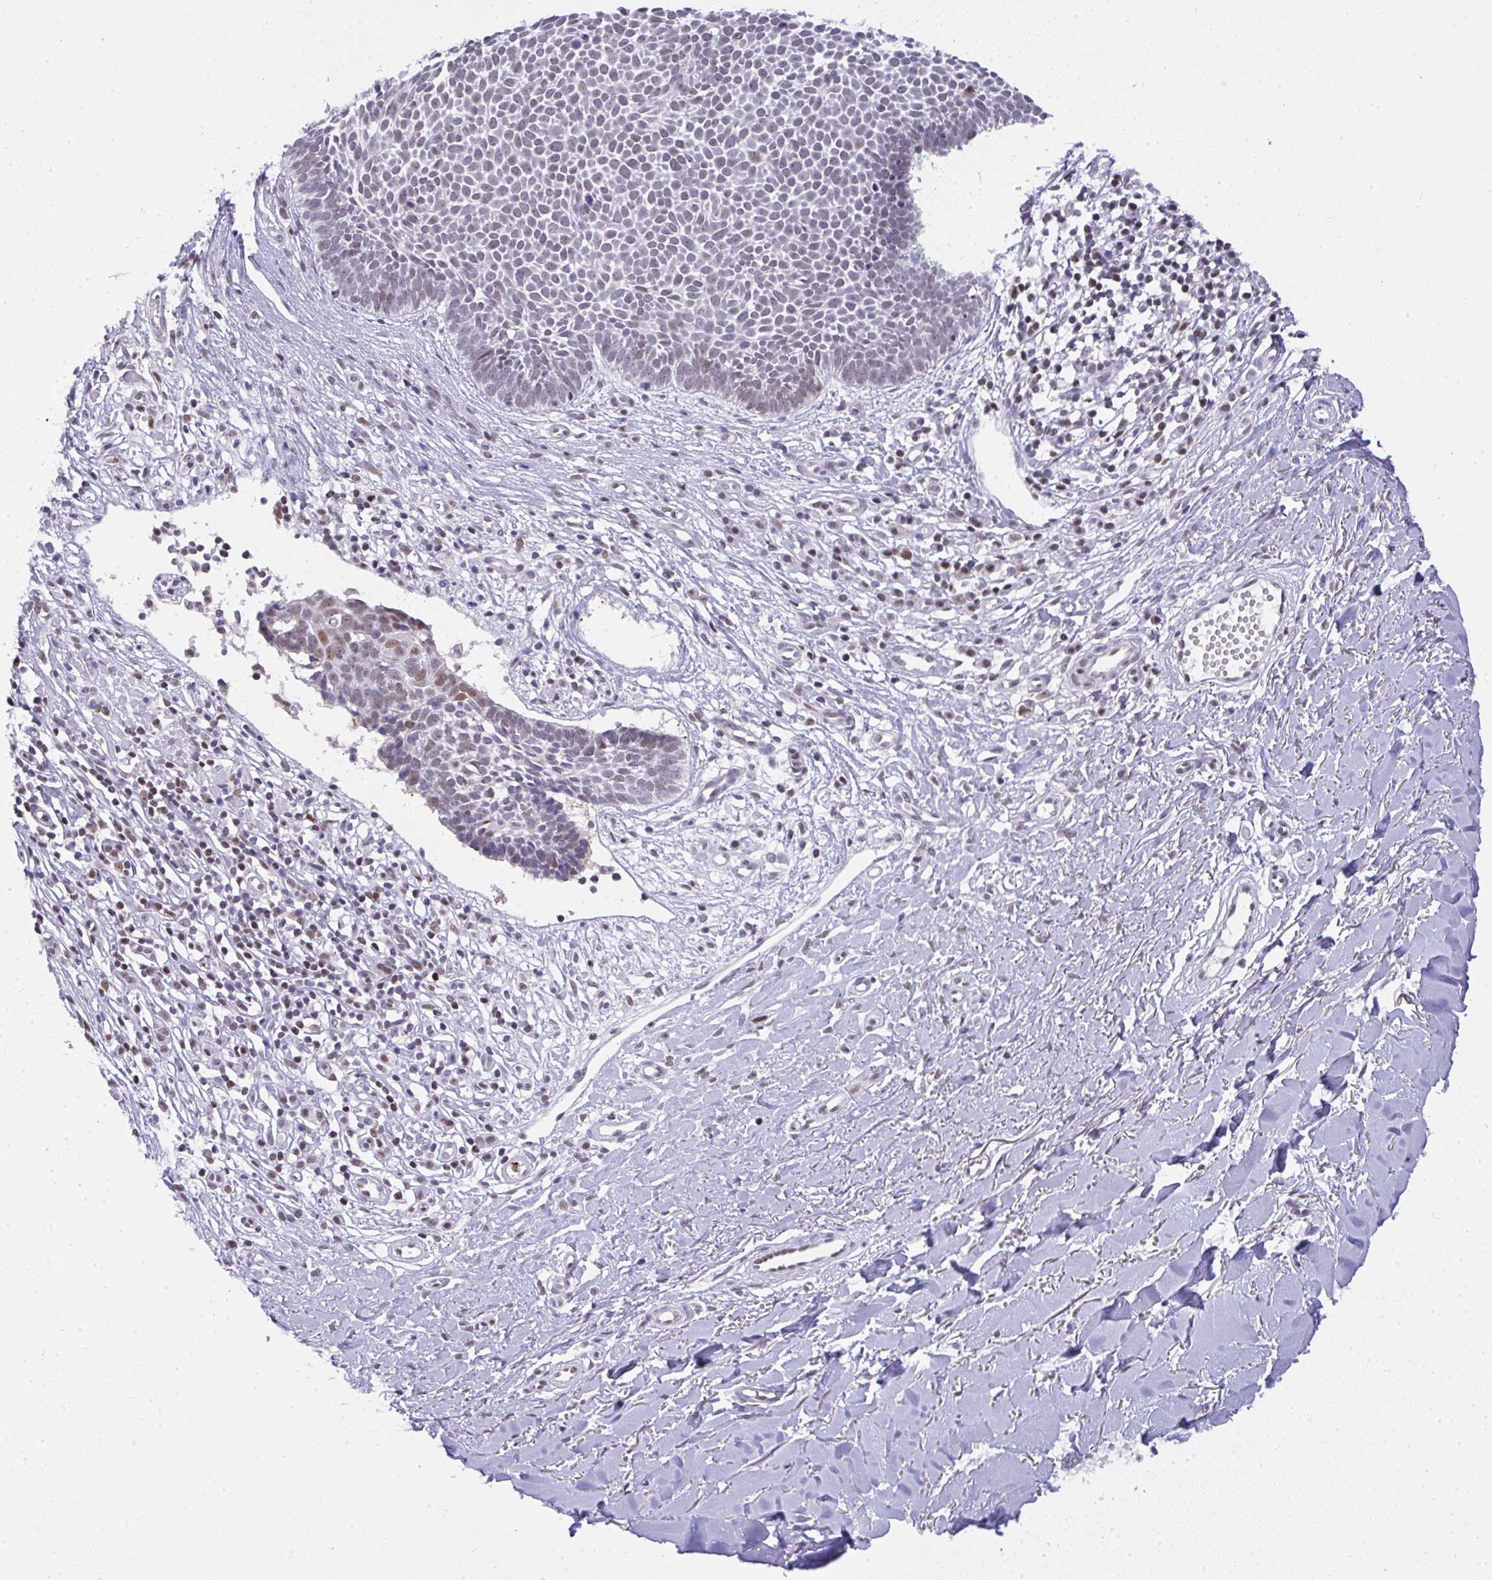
{"staining": {"intensity": "weak", "quantity": "<25%", "location": "nuclear"}, "tissue": "skin cancer", "cell_type": "Tumor cells", "image_type": "cancer", "snomed": [{"axis": "morphology", "description": "Basal cell carcinoma"}, {"axis": "topography", "description": "Skin"}], "caption": "Tumor cells show no significant protein positivity in skin cancer (basal cell carcinoma). (Brightfield microscopy of DAB IHC at high magnification).", "gene": "BBX", "patient": {"sex": "male", "age": 49}}